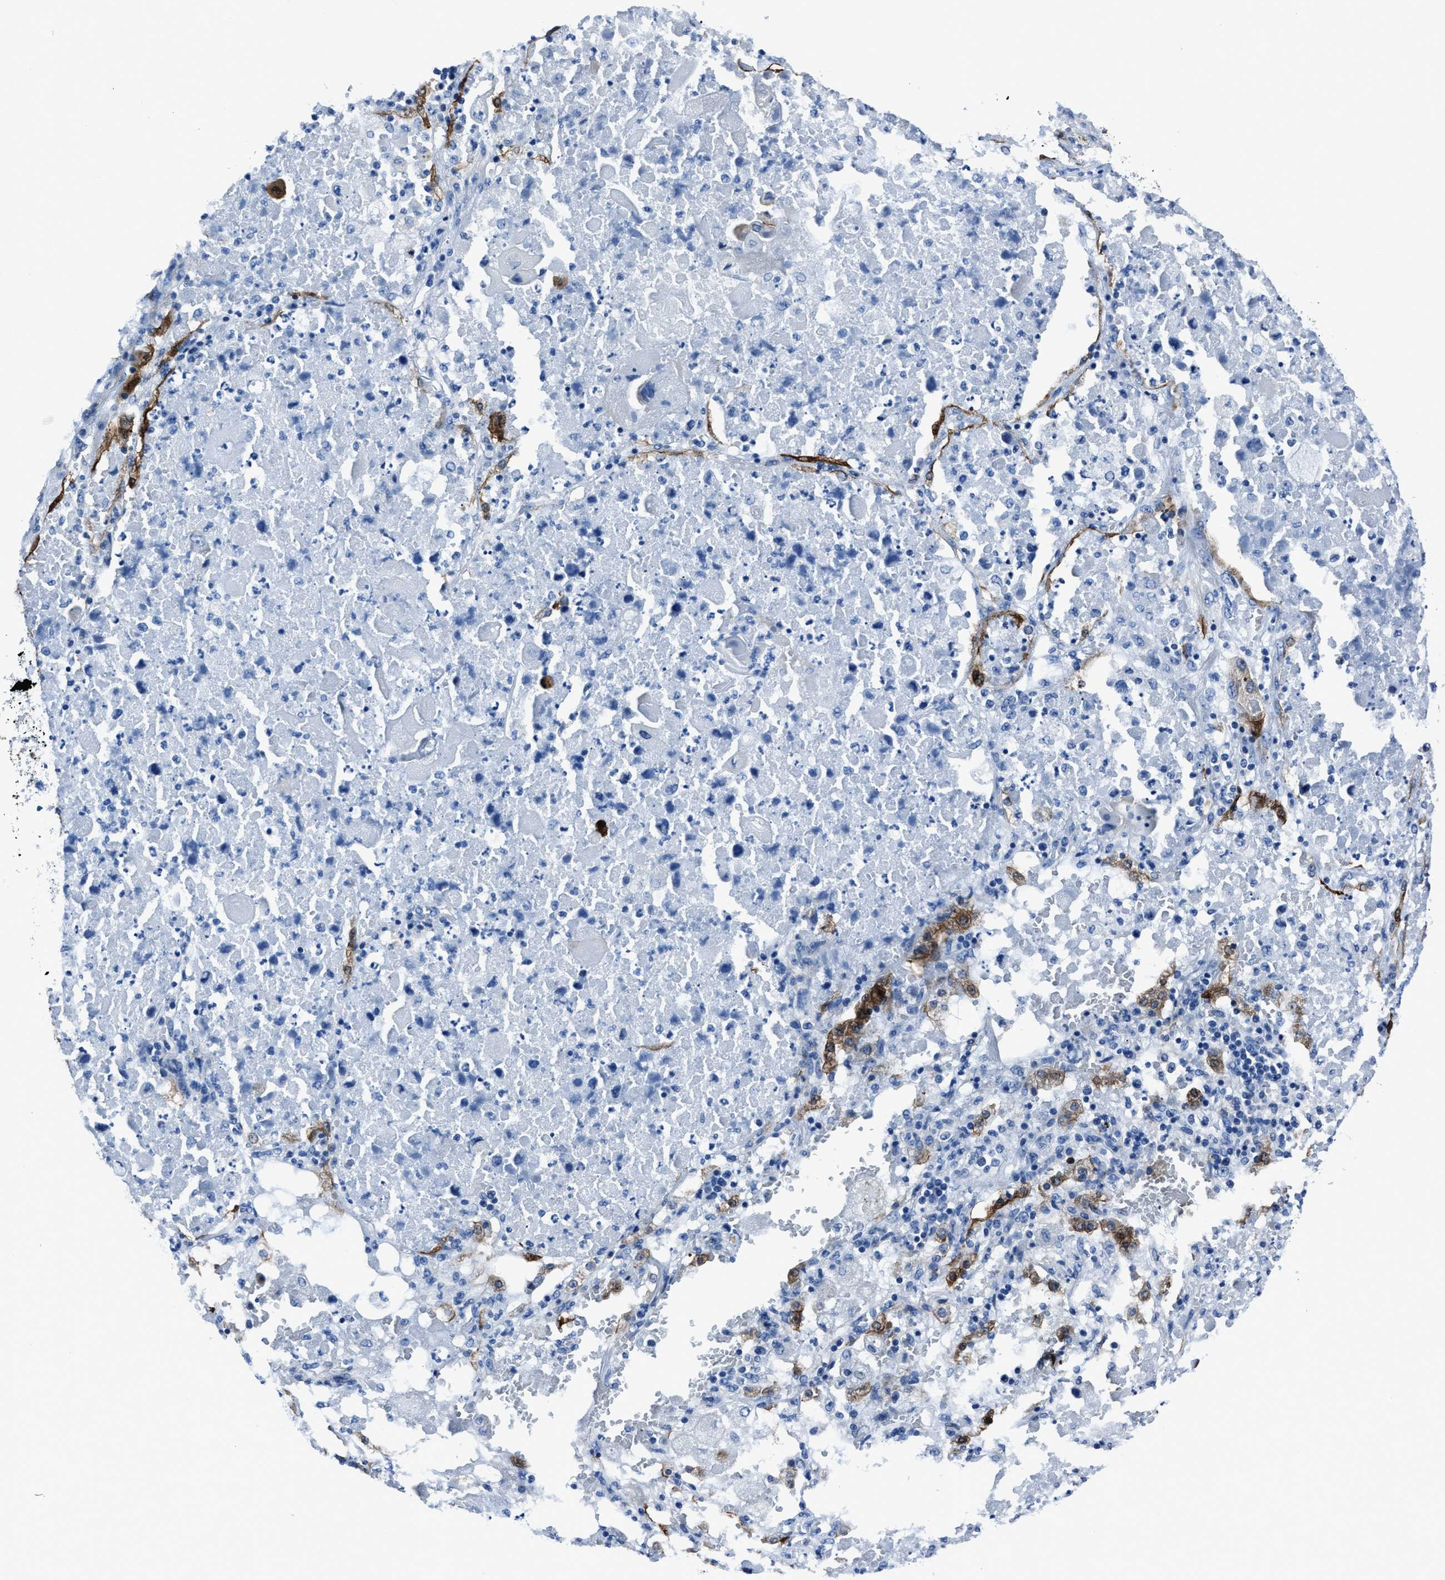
{"staining": {"intensity": "negative", "quantity": "none", "location": "none"}, "tissue": "lung cancer", "cell_type": "Tumor cells", "image_type": "cancer", "snomed": [{"axis": "morphology", "description": "Squamous cell carcinoma, NOS"}, {"axis": "topography", "description": "Lung"}], "caption": "IHC photomicrograph of neoplastic tissue: human lung squamous cell carcinoma stained with DAB (3,3'-diaminobenzidine) reveals no significant protein staining in tumor cells.", "gene": "LMO7", "patient": {"sex": "male", "age": 61}}